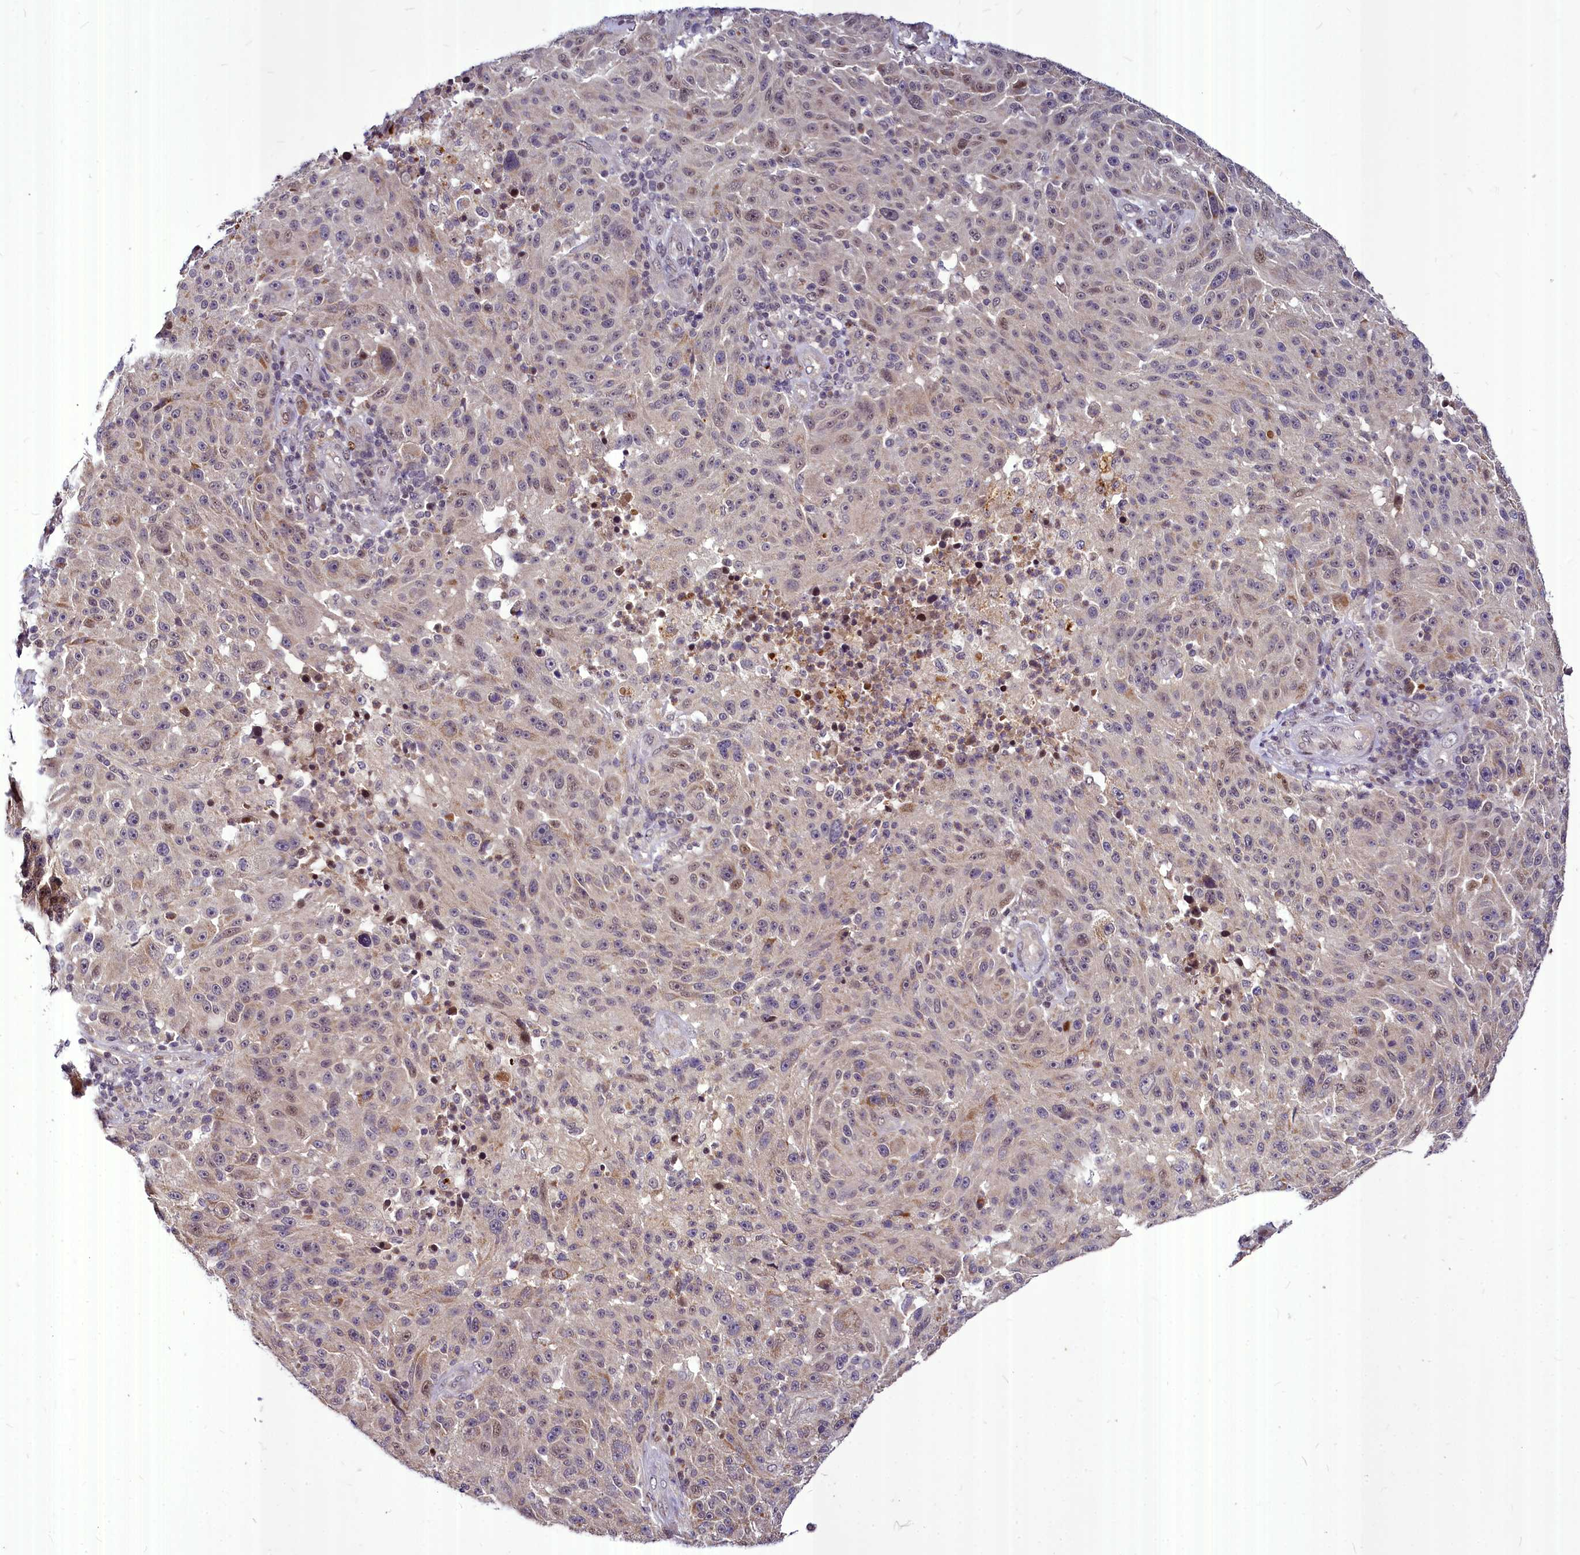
{"staining": {"intensity": "weak", "quantity": "25%-75%", "location": "cytoplasmic/membranous,nuclear"}, "tissue": "melanoma", "cell_type": "Tumor cells", "image_type": "cancer", "snomed": [{"axis": "morphology", "description": "Malignant melanoma, NOS"}, {"axis": "topography", "description": "Skin"}], "caption": "The micrograph exhibits a brown stain indicating the presence of a protein in the cytoplasmic/membranous and nuclear of tumor cells in malignant melanoma.", "gene": "MAML2", "patient": {"sex": "male", "age": 53}}